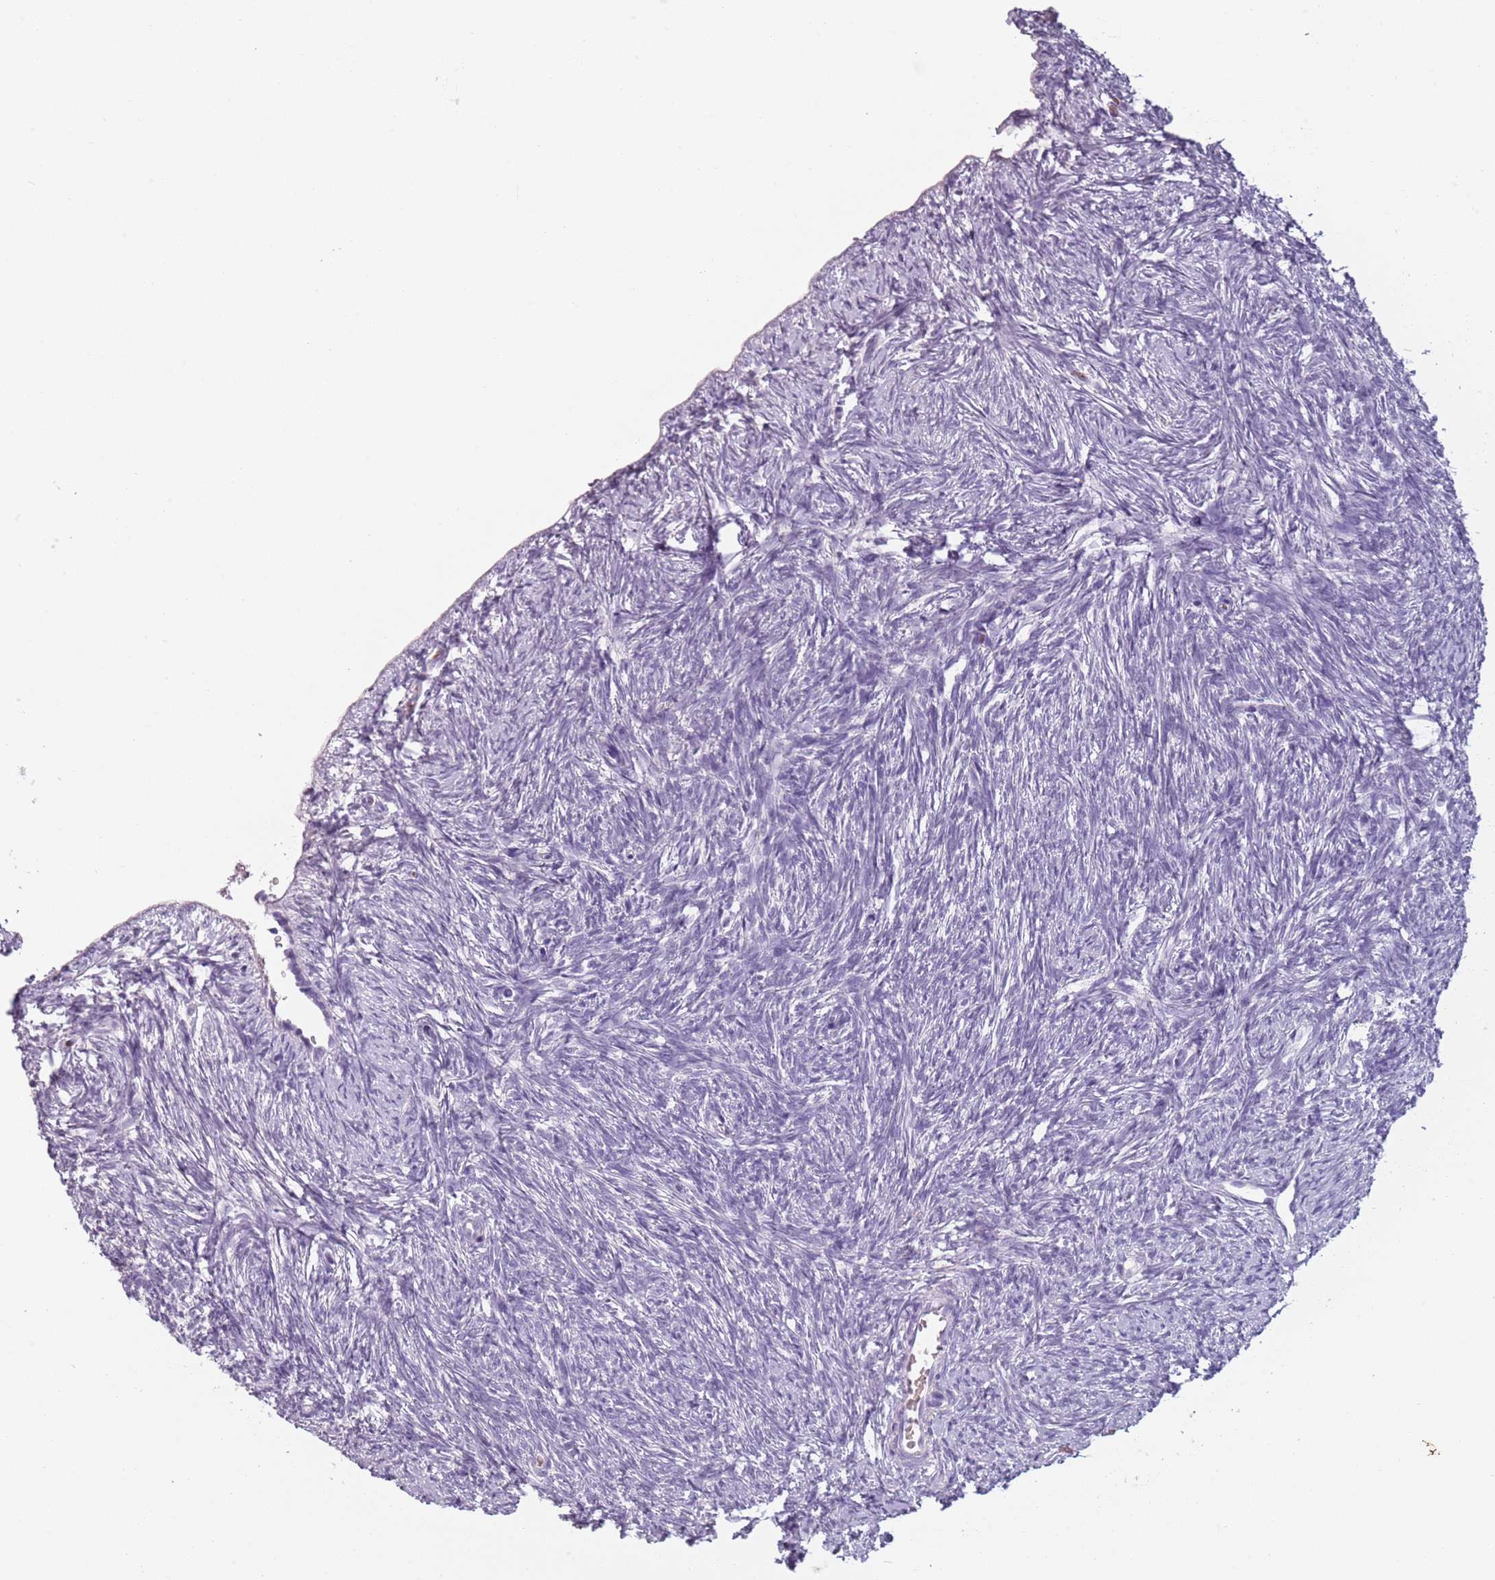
{"staining": {"intensity": "negative", "quantity": "none", "location": "none"}, "tissue": "ovary", "cell_type": "Ovarian stroma cells", "image_type": "normal", "snomed": [{"axis": "morphology", "description": "Normal tissue, NOS"}, {"axis": "topography", "description": "Ovary"}], "caption": "A histopathology image of ovary stained for a protein demonstrates no brown staining in ovarian stroma cells. (Stains: DAB (3,3'-diaminobenzidine) IHC with hematoxylin counter stain, Microscopy: brightfield microscopy at high magnification).", "gene": "PIEZO1", "patient": {"sex": "female", "age": 51}}